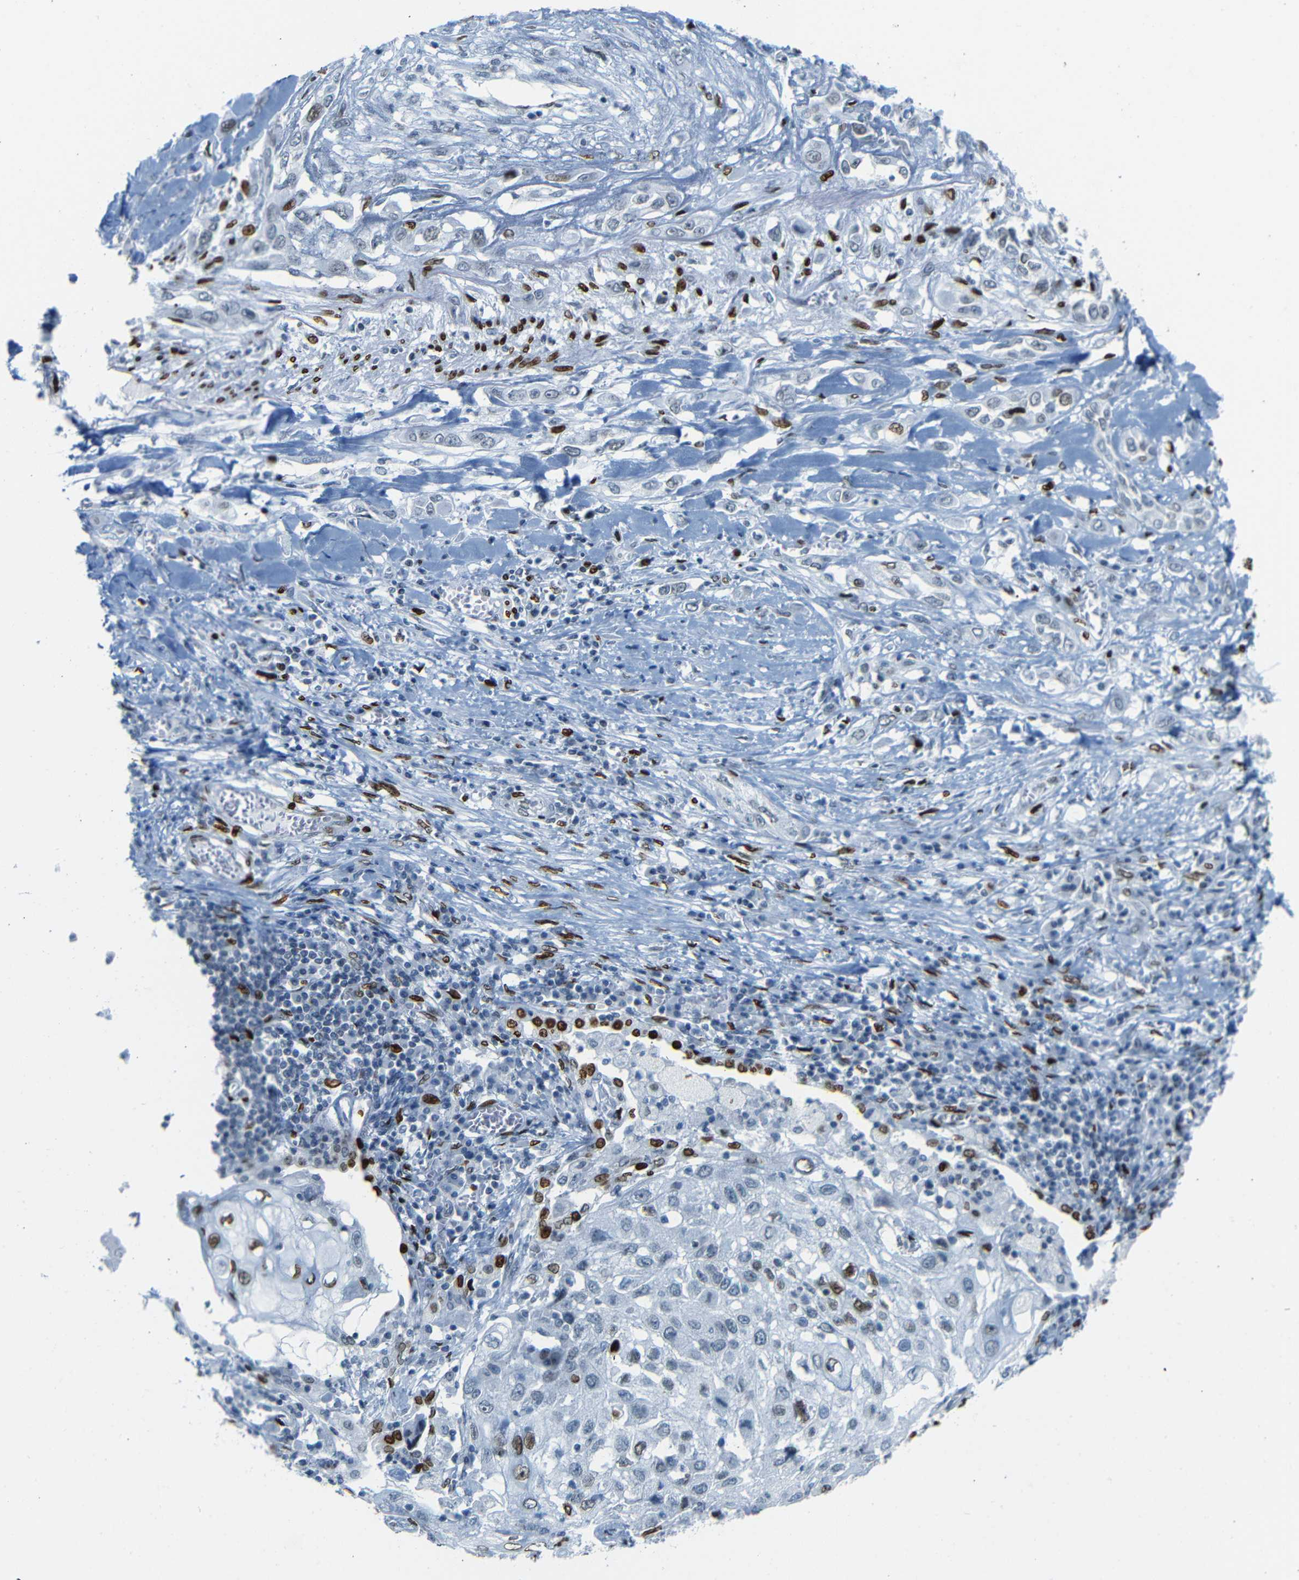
{"staining": {"intensity": "strong", "quantity": "25%-75%", "location": "nuclear"}, "tissue": "lung cancer", "cell_type": "Tumor cells", "image_type": "cancer", "snomed": [{"axis": "morphology", "description": "Squamous cell carcinoma, NOS"}, {"axis": "topography", "description": "Lung"}], "caption": "Protein expression analysis of human lung squamous cell carcinoma reveals strong nuclear positivity in about 25%-75% of tumor cells.", "gene": "NPIPB15", "patient": {"sex": "male", "age": 71}}